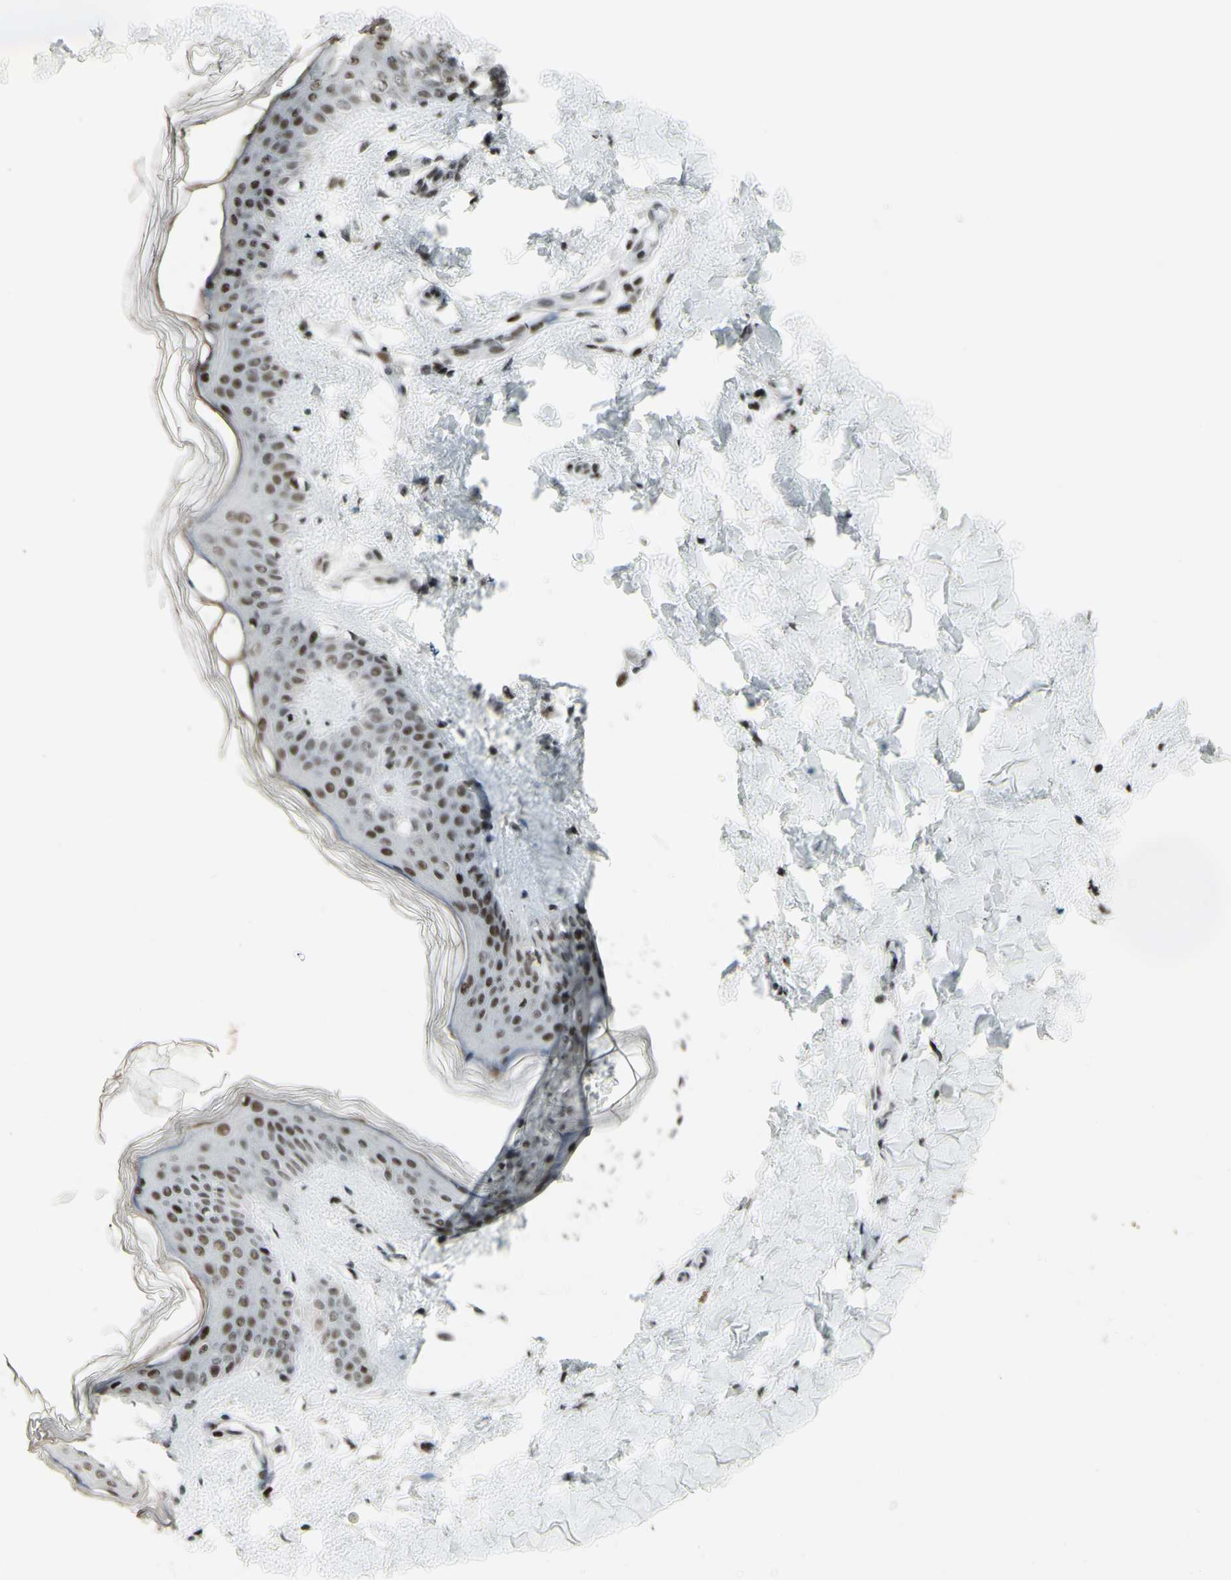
{"staining": {"intensity": "strong", "quantity": ">75%", "location": "nuclear"}, "tissue": "skin", "cell_type": "Fibroblasts", "image_type": "normal", "snomed": [{"axis": "morphology", "description": "Normal tissue, NOS"}, {"axis": "topography", "description": "Skin"}], "caption": "Strong nuclear positivity is appreciated in approximately >75% of fibroblasts in normal skin.", "gene": "SUPT6H", "patient": {"sex": "female", "age": 41}}